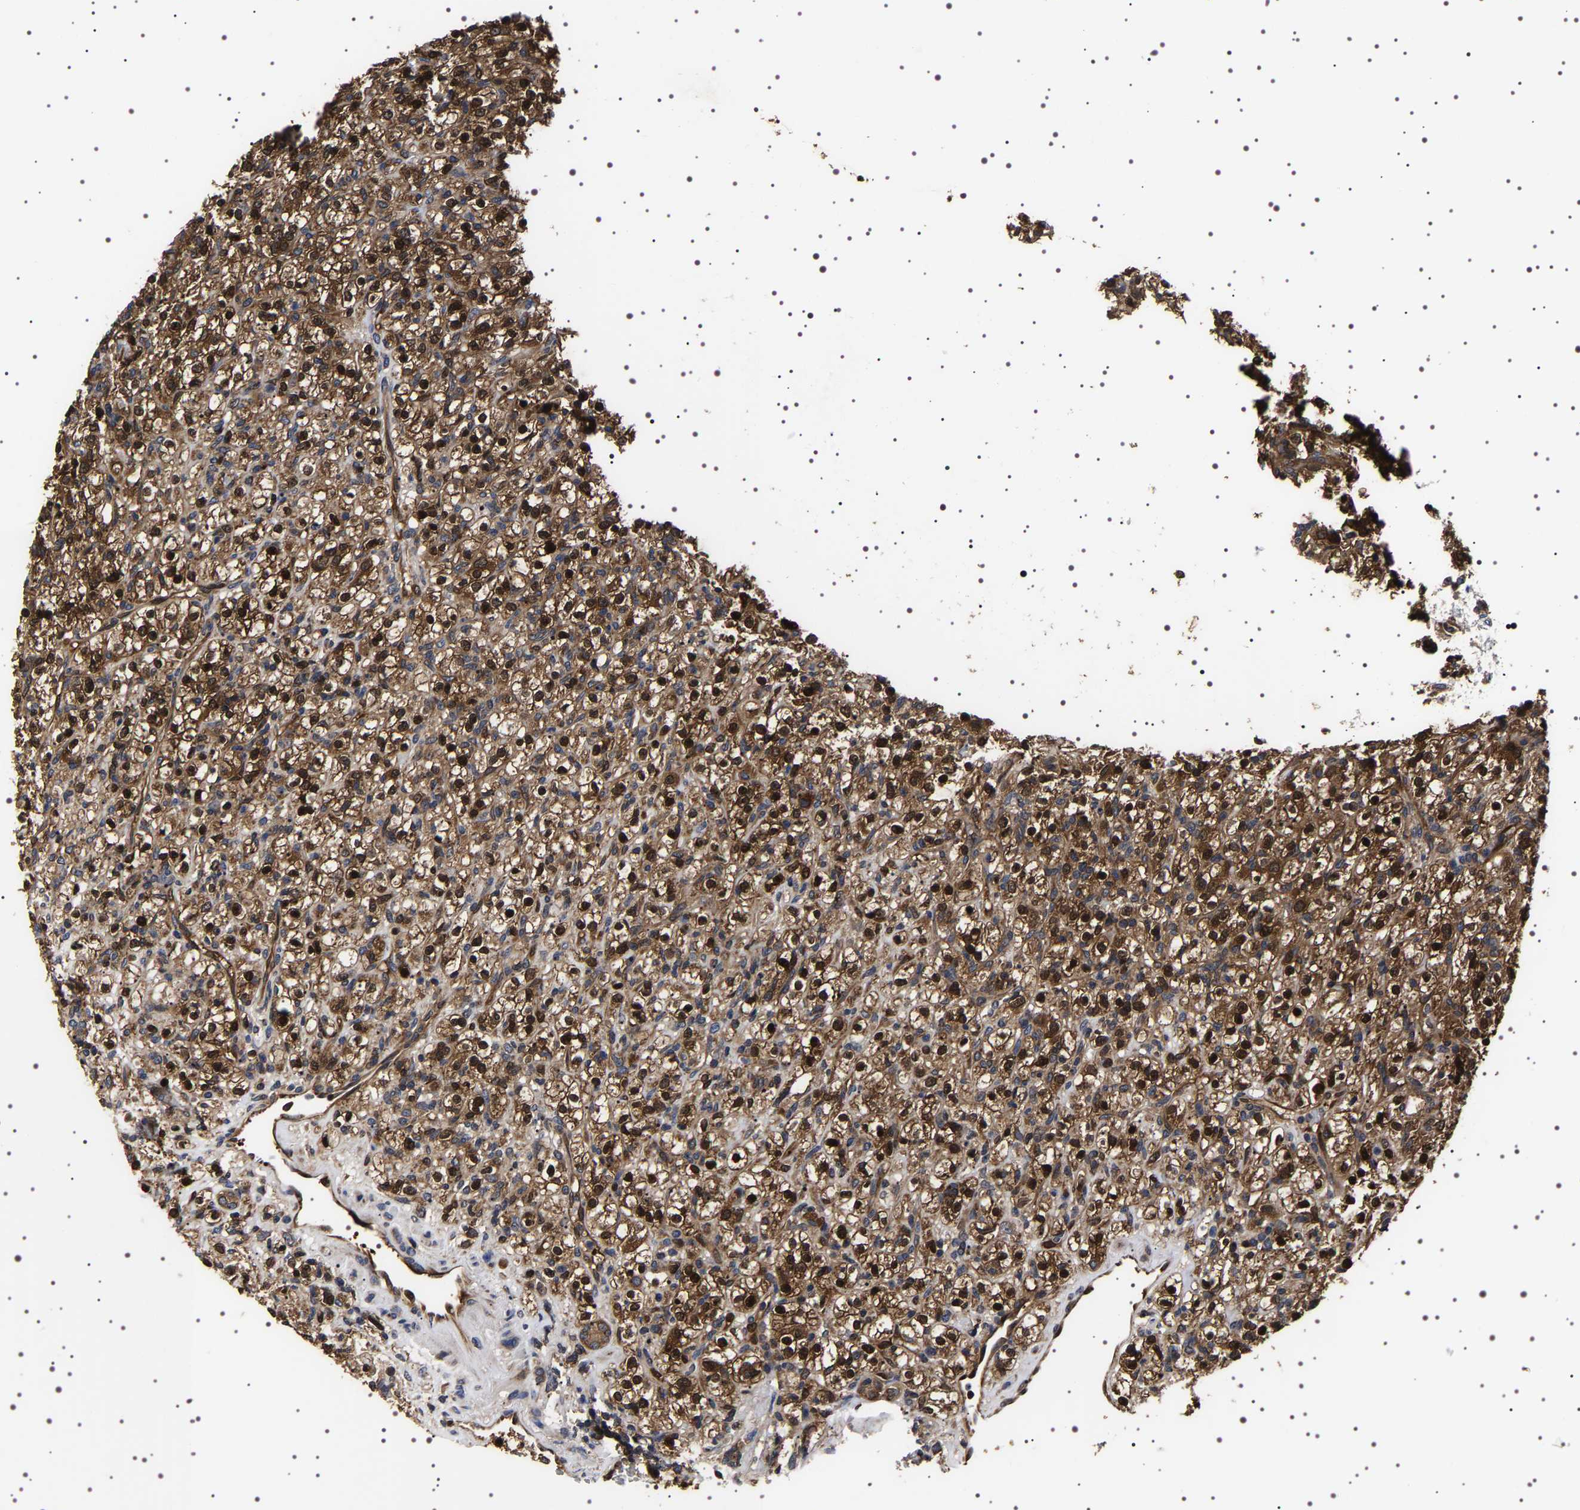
{"staining": {"intensity": "strong", "quantity": ">75%", "location": "cytoplasmic/membranous,nuclear"}, "tissue": "renal cancer", "cell_type": "Tumor cells", "image_type": "cancer", "snomed": [{"axis": "morphology", "description": "Normal tissue, NOS"}, {"axis": "morphology", "description": "Adenocarcinoma, NOS"}, {"axis": "topography", "description": "Kidney"}], "caption": "Renal cancer was stained to show a protein in brown. There is high levels of strong cytoplasmic/membranous and nuclear positivity in approximately >75% of tumor cells. The protein is stained brown, and the nuclei are stained in blue (DAB (3,3'-diaminobenzidine) IHC with brightfield microscopy, high magnification).", "gene": "DARS1", "patient": {"sex": "female", "age": 72}}